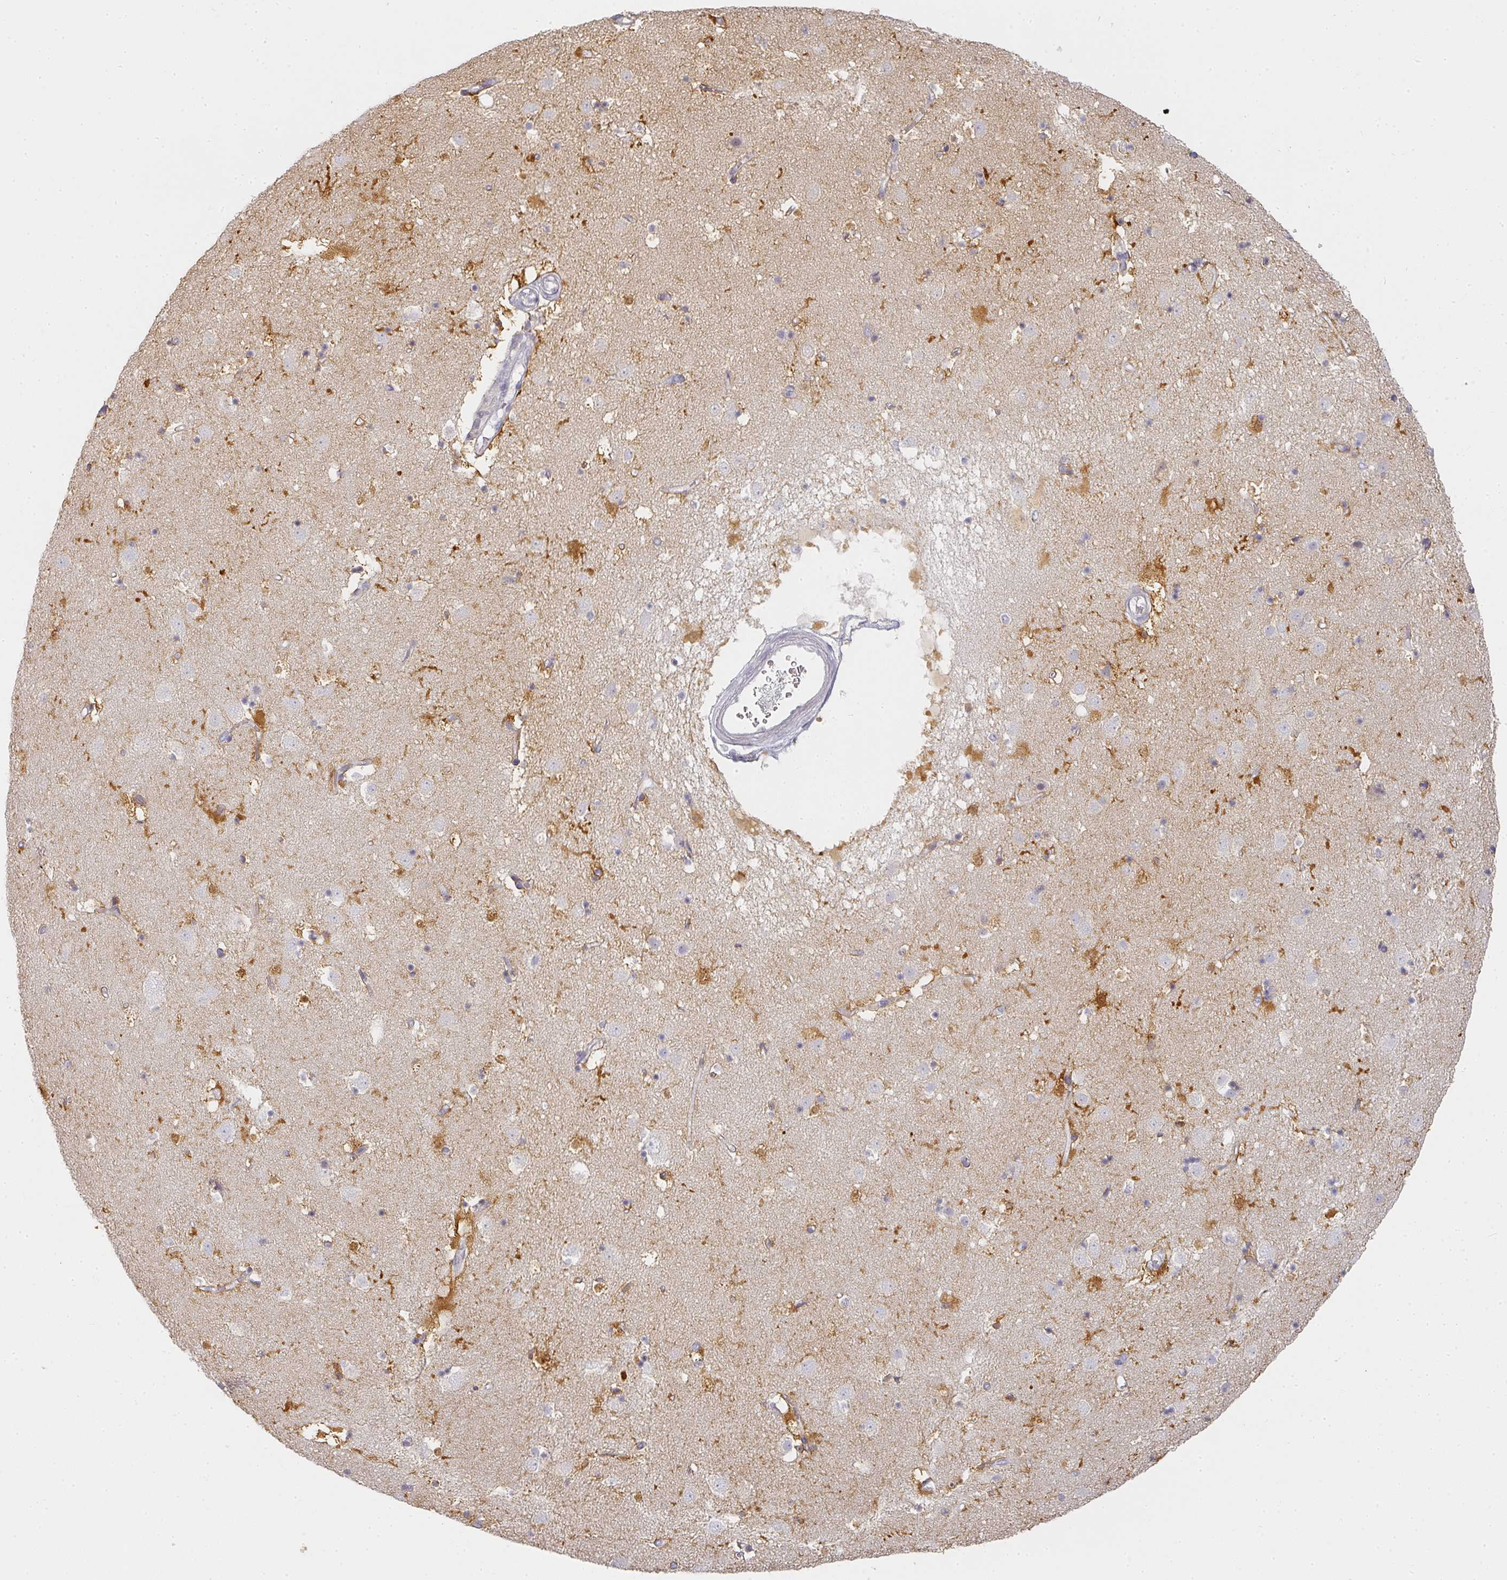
{"staining": {"intensity": "strong", "quantity": "<25%", "location": "cytoplasmic/membranous,nuclear"}, "tissue": "caudate", "cell_type": "Glial cells", "image_type": "normal", "snomed": [{"axis": "morphology", "description": "Normal tissue, NOS"}, {"axis": "topography", "description": "Lateral ventricle wall"}], "caption": "Protein expression by IHC exhibits strong cytoplasmic/membranous,nuclear expression in about <25% of glial cells in normal caudate. Using DAB (brown) and hematoxylin (blue) stains, captured at high magnification using brightfield microscopy.", "gene": "SHISA2", "patient": {"sex": "male", "age": 58}}